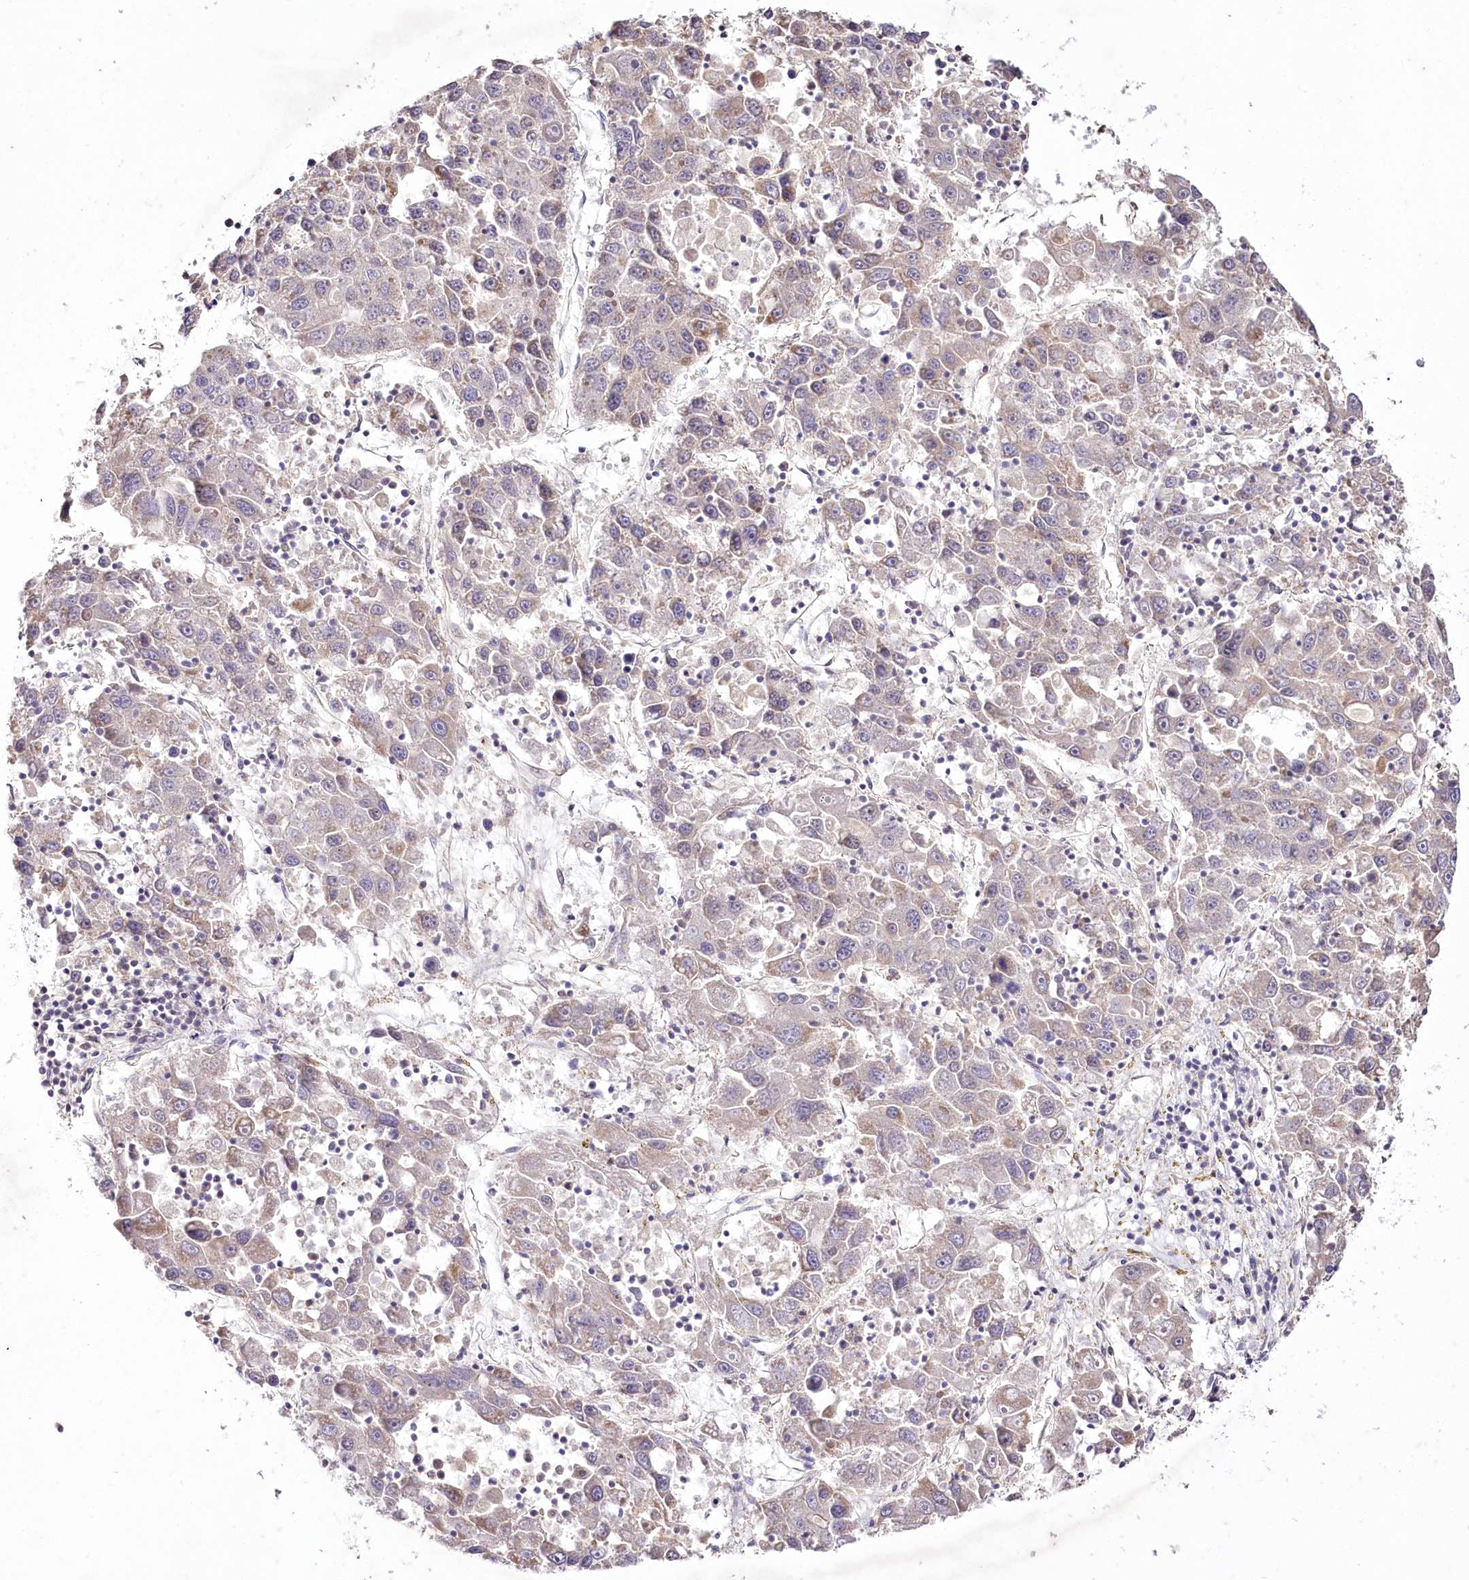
{"staining": {"intensity": "negative", "quantity": "none", "location": "none"}, "tissue": "liver cancer", "cell_type": "Tumor cells", "image_type": "cancer", "snomed": [{"axis": "morphology", "description": "Carcinoma, Hepatocellular, NOS"}, {"axis": "topography", "description": "Liver"}], "caption": "Liver cancer was stained to show a protein in brown. There is no significant staining in tumor cells.", "gene": "SH3TC1", "patient": {"sex": "male", "age": 49}}